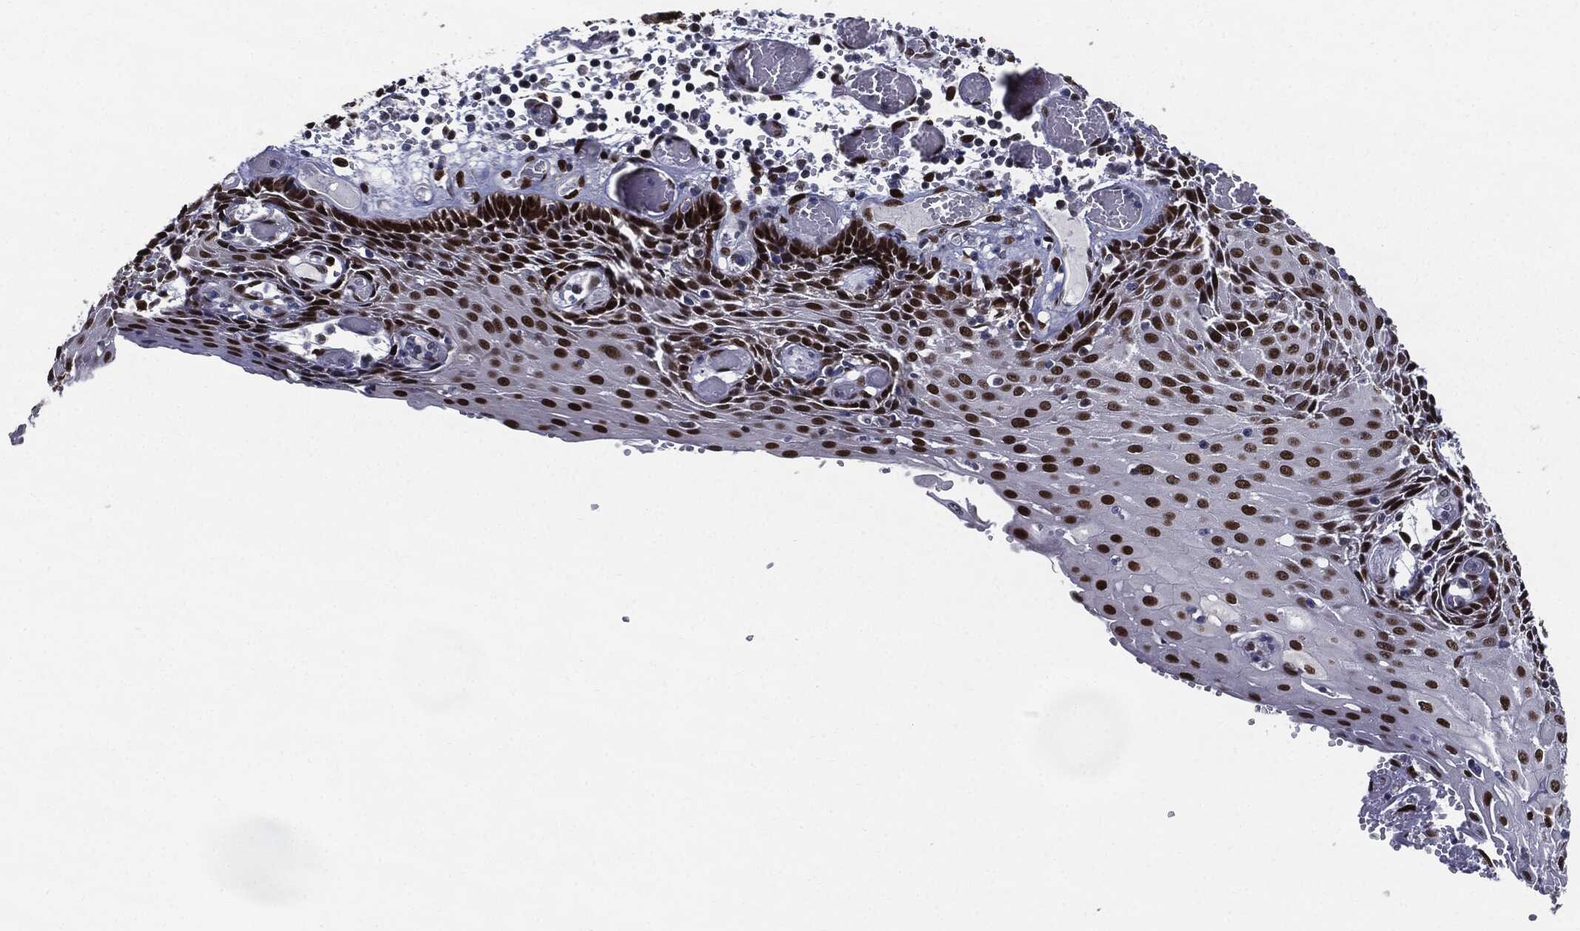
{"staining": {"intensity": "strong", "quantity": ">75%", "location": "nuclear"}, "tissue": "esophagus", "cell_type": "Squamous epithelial cells", "image_type": "normal", "snomed": [{"axis": "morphology", "description": "Normal tissue, NOS"}, {"axis": "topography", "description": "Esophagus"}], "caption": "Immunohistochemical staining of benign esophagus displays high levels of strong nuclear positivity in about >75% of squamous epithelial cells. The staining was performed using DAB to visualize the protein expression in brown, while the nuclei were stained in blue with hematoxylin (Magnification: 20x).", "gene": "JUN", "patient": {"sex": "male", "age": 58}}